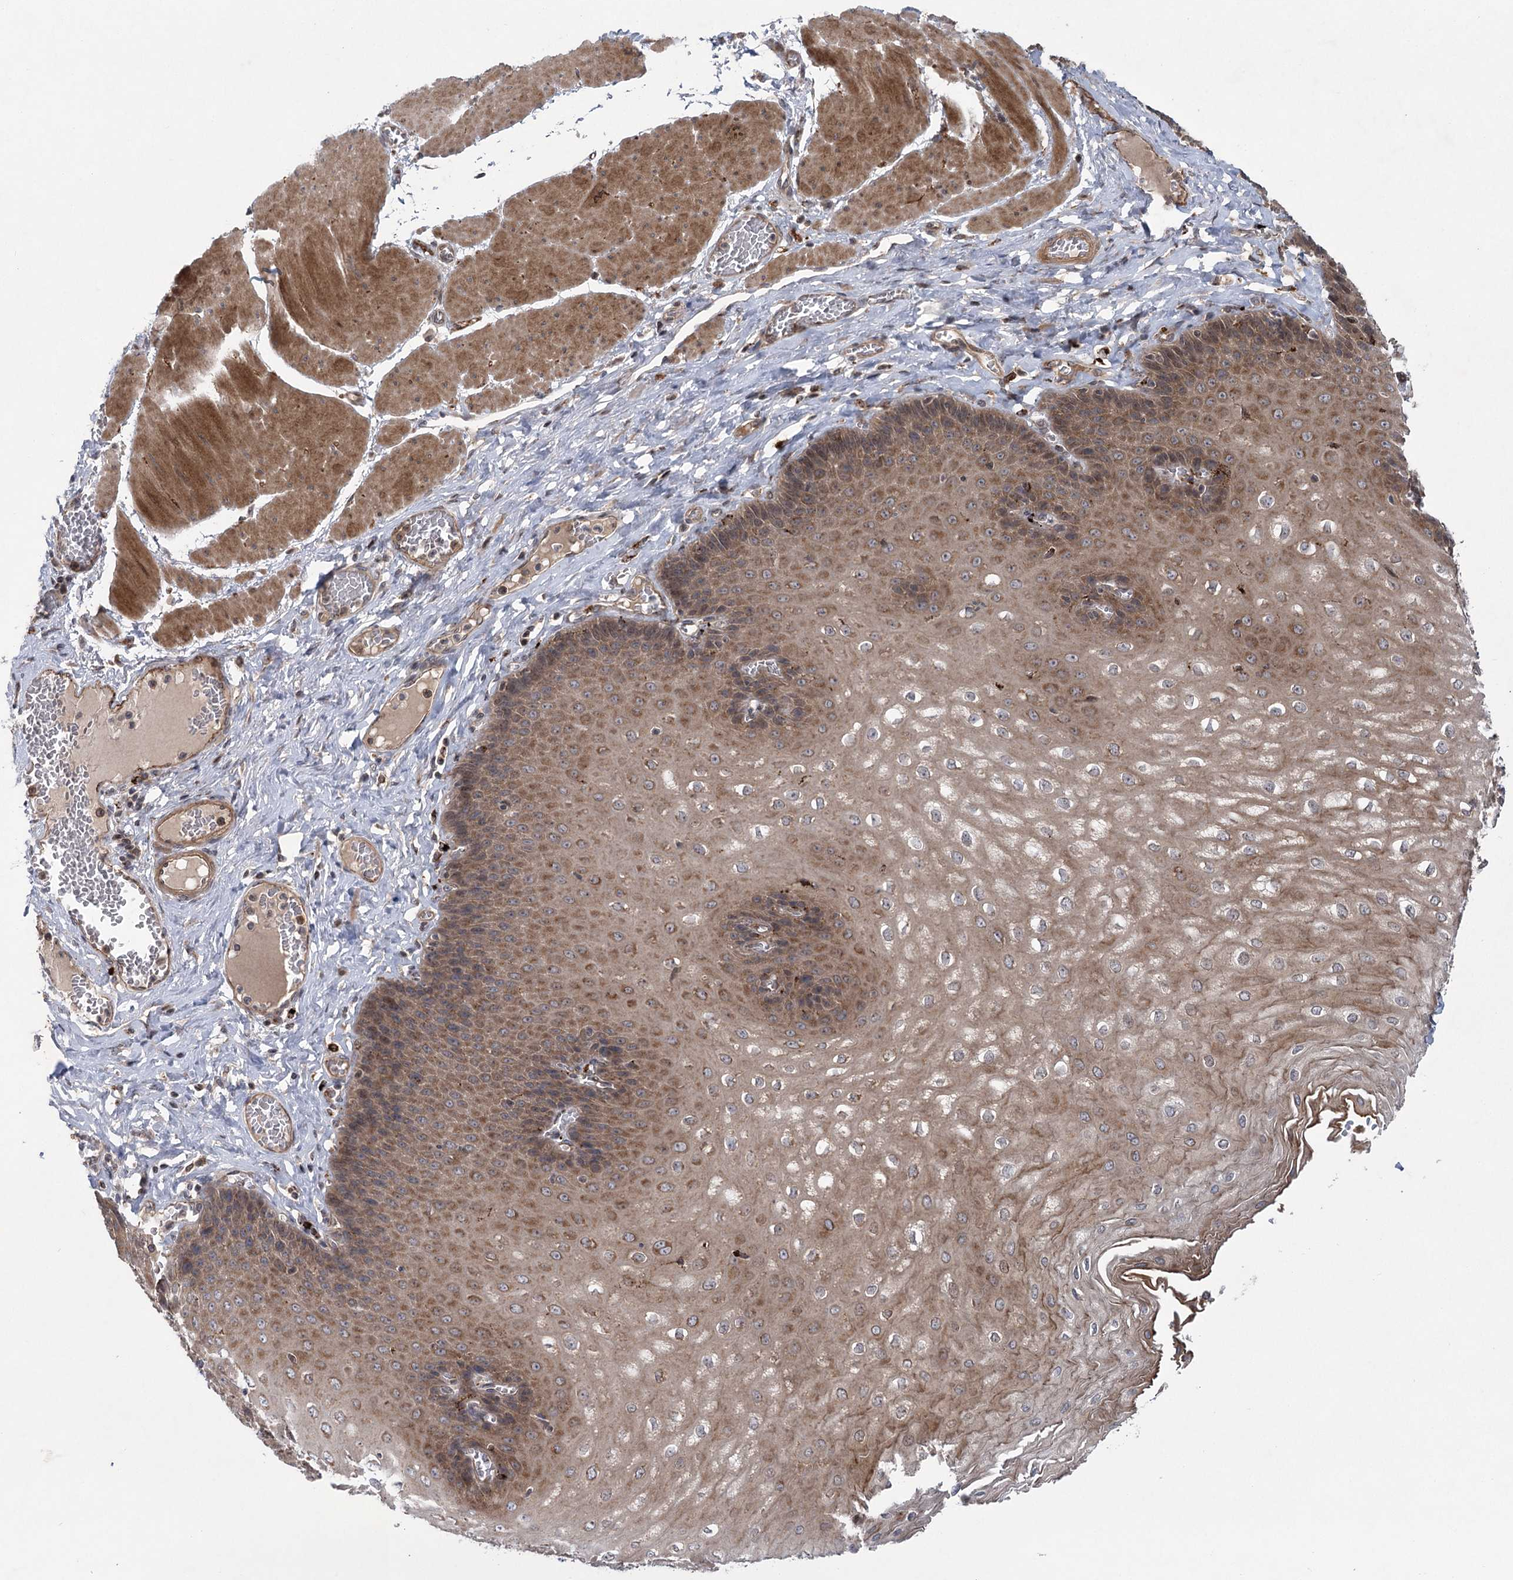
{"staining": {"intensity": "moderate", "quantity": ">75%", "location": "cytoplasmic/membranous"}, "tissue": "esophagus", "cell_type": "Squamous epithelial cells", "image_type": "normal", "snomed": [{"axis": "morphology", "description": "Normal tissue, NOS"}, {"axis": "topography", "description": "Esophagus"}], "caption": "The histopathology image displays staining of benign esophagus, revealing moderate cytoplasmic/membranous protein expression (brown color) within squamous epithelial cells. The staining was performed using DAB, with brown indicating positive protein expression. Nuclei are stained blue with hematoxylin.", "gene": "METTL24", "patient": {"sex": "male", "age": 60}}